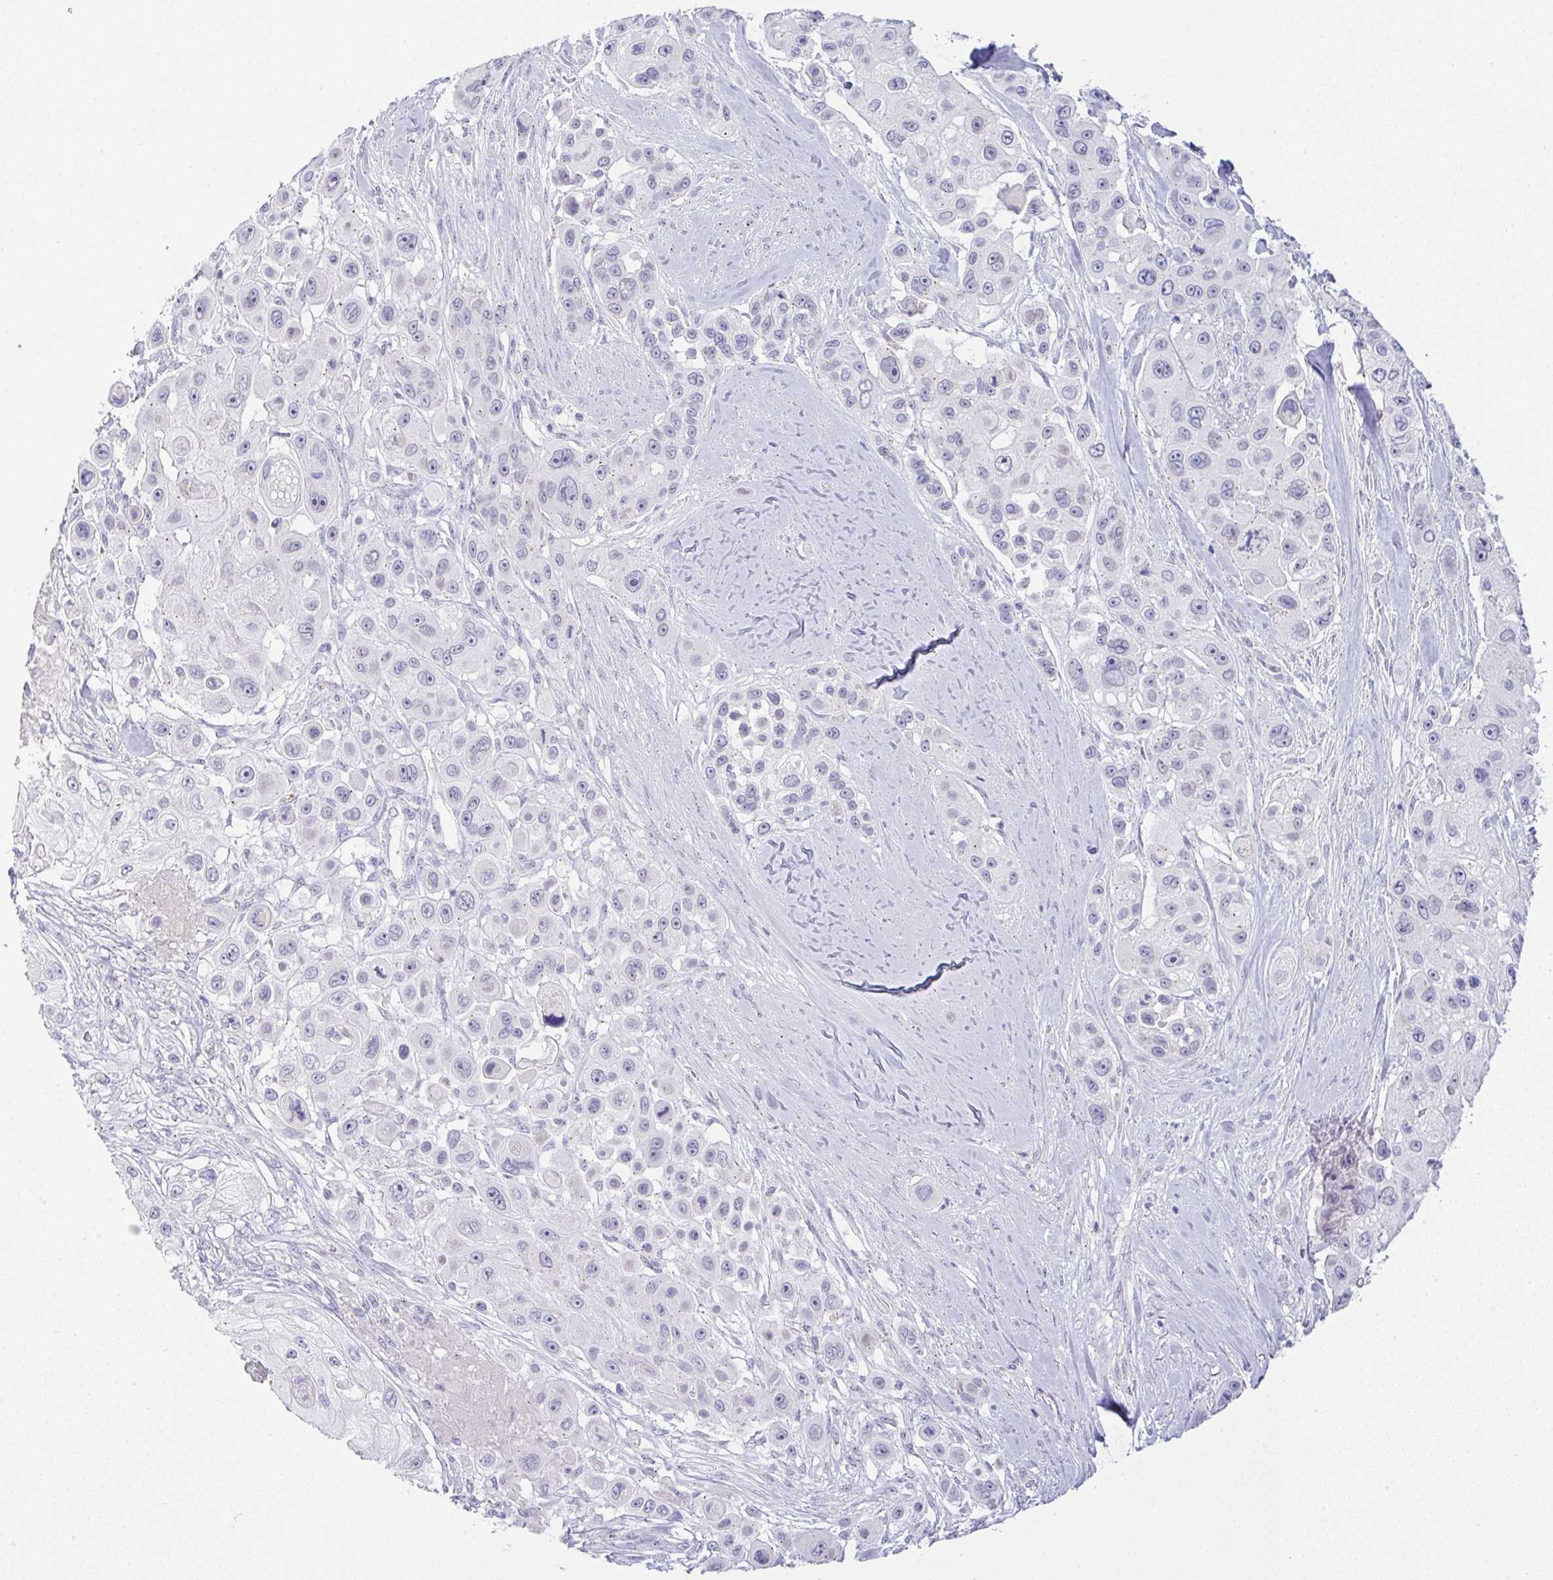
{"staining": {"intensity": "negative", "quantity": "none", "location": "none"}, "tissue": "skin cancer", "cell_type": "Tumor cells", "image_type": "cancer", "snomed": [{"axis": "morphology", "description": "Squamous cell carcinoma, NOS"}, {"axis": "topography", "description": "Skin"}], "caption": "Tumor cells are negative for brown protein staining in skin cancer (squamous cell carcinoma).", "gene": "FAM177A1", "patient": {"sex": "male", "age": 67}}